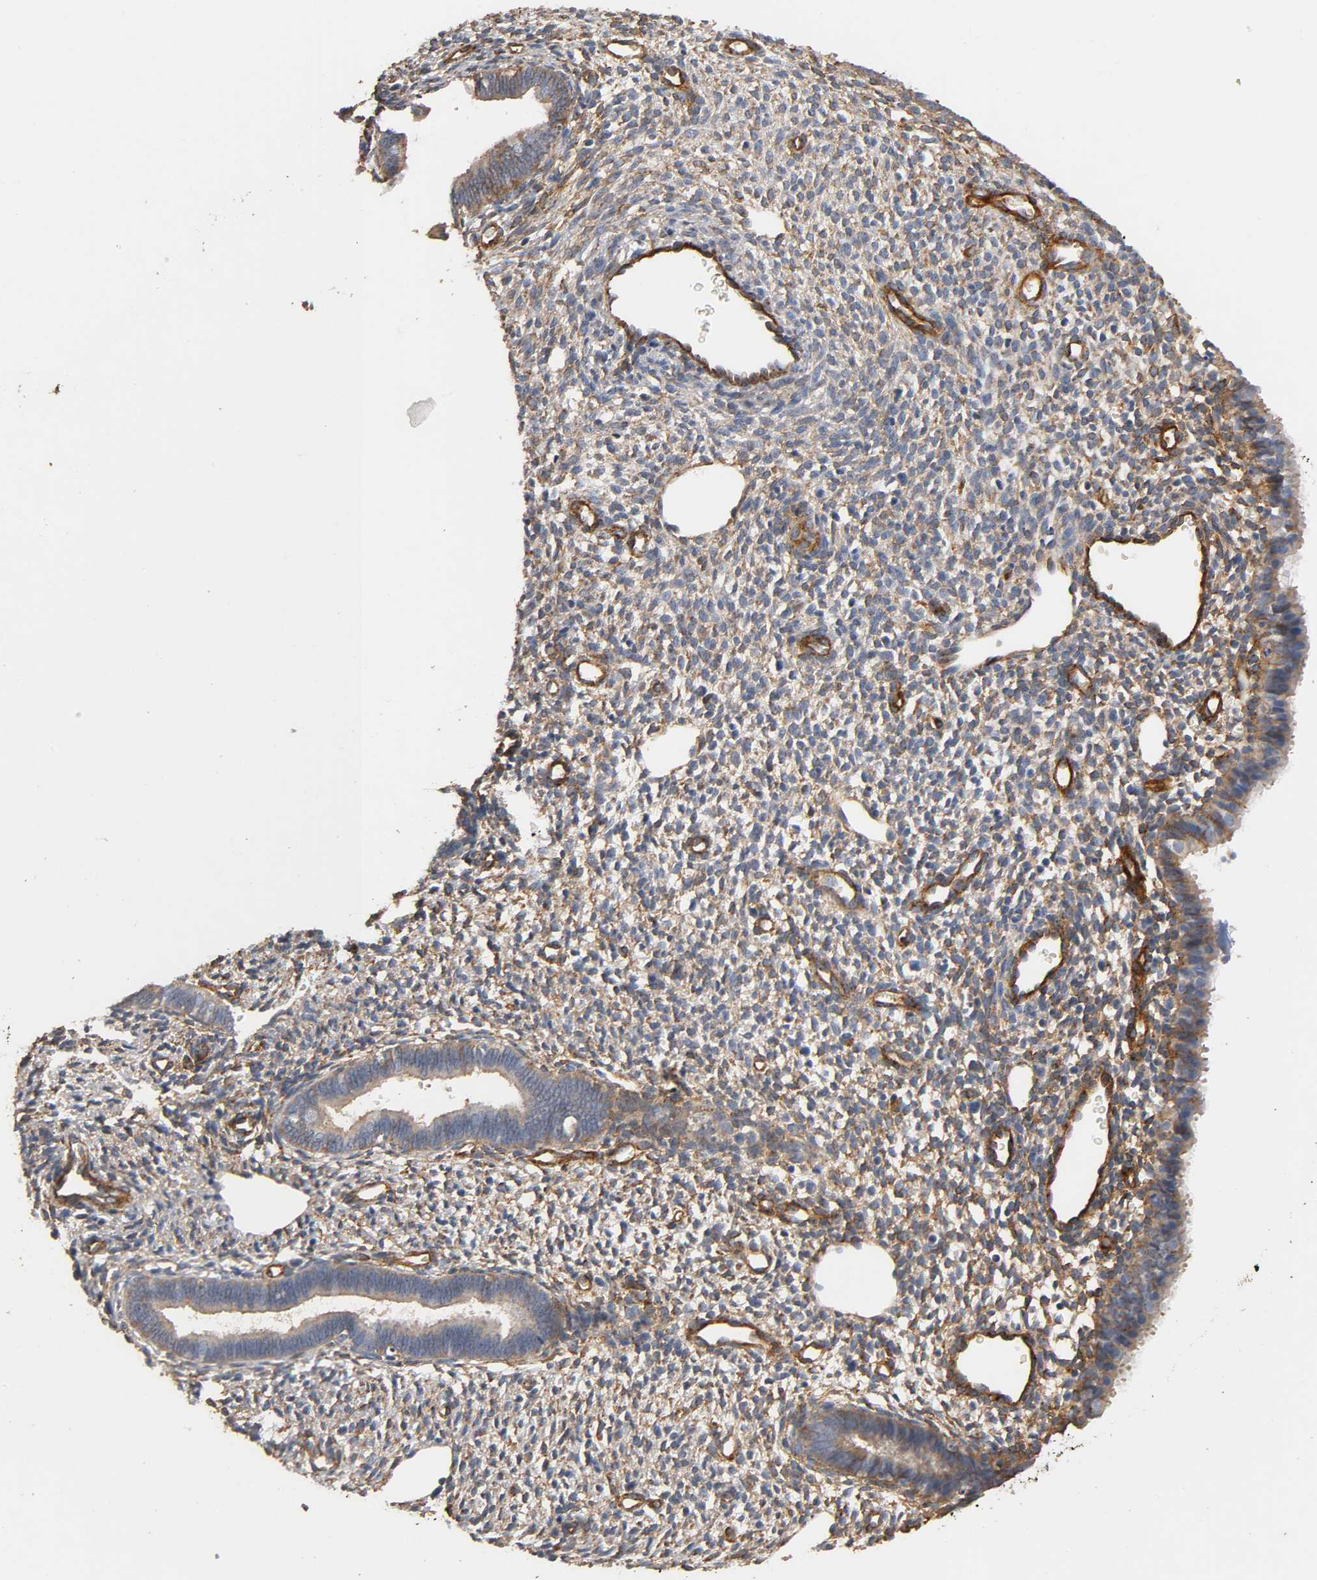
{"staining": {"intensity": "strong", "quantity": "25%-75%", "location": "cytoplasmic/membranous"}, "tissue": "endometrium", "cell_type": "Cells in endometrial stroma", "image_type": "normal", "snomed": [{"axis": "morphology", "description": "Normal tissue, NOS"}, {"axis": "topography", "description": "Endometrium"}], "caption": "Strong cytoplasmic/membranous protein staining is present in about 25%-75% of cells in endometrial stroma in endometrium.", "gene": "IFITM2", "patient": {"sex": "female", "age": 27}}